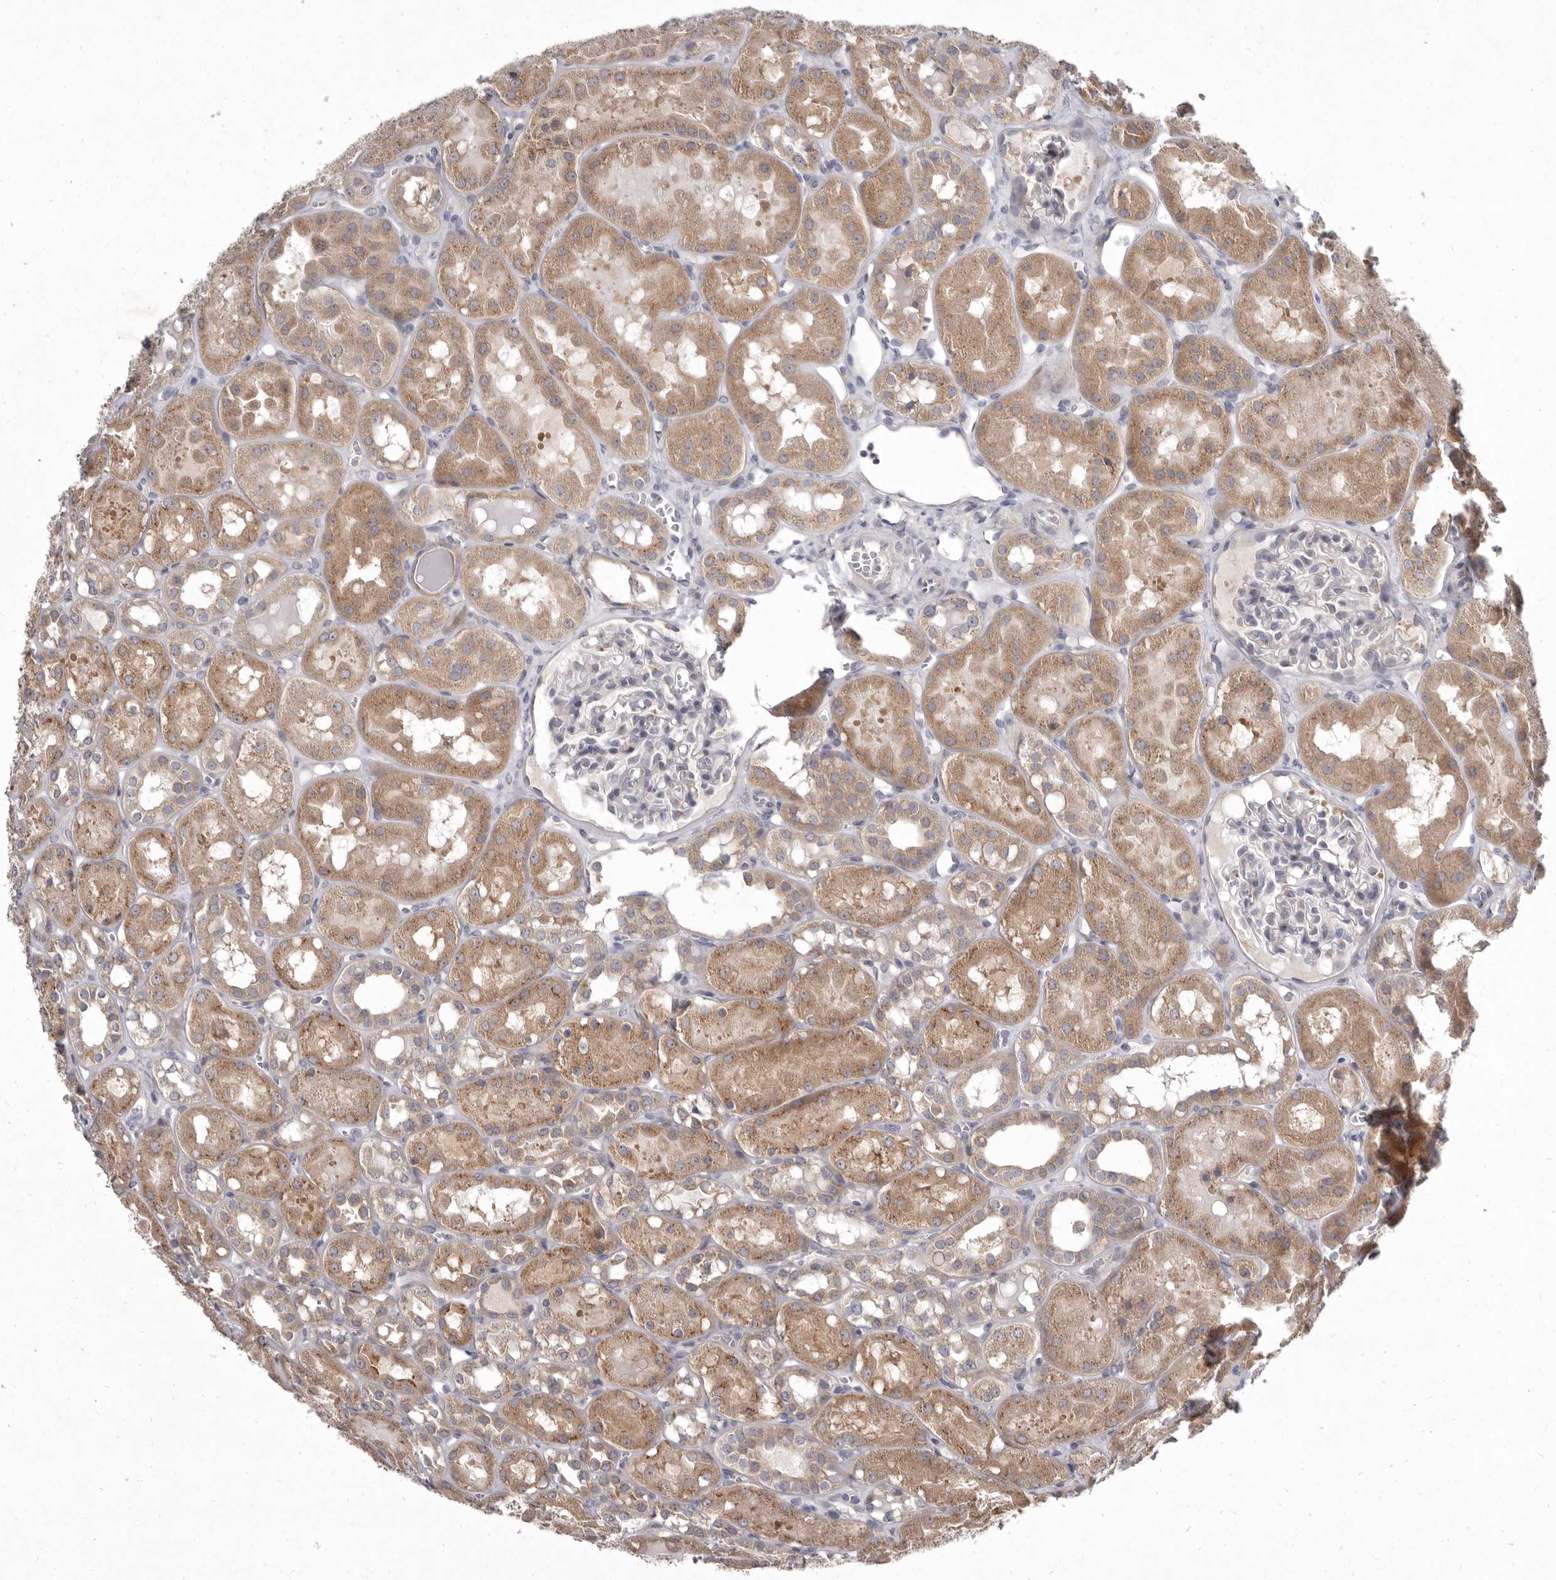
{"staining": {"intensity": "weak", "quantity": "<25%", "location": "cytoplasmic/membranous"}, "tissue": "kidney", "cell_type": "Cells in glomeruli", "image_type": "normal", "snomed": [{"axis": "morphology", "description": "Normal tissue, NOS"}, {"axis": "topography", "description": "Kidney"}], "caption": "A high-resolution micrograph shows immunohistochemistry staining of normal kidney, which displays no significant positivity in cells in glomeruli.", "gene": "P2RX6", "patient": {"sex": "male", "age": 16}}